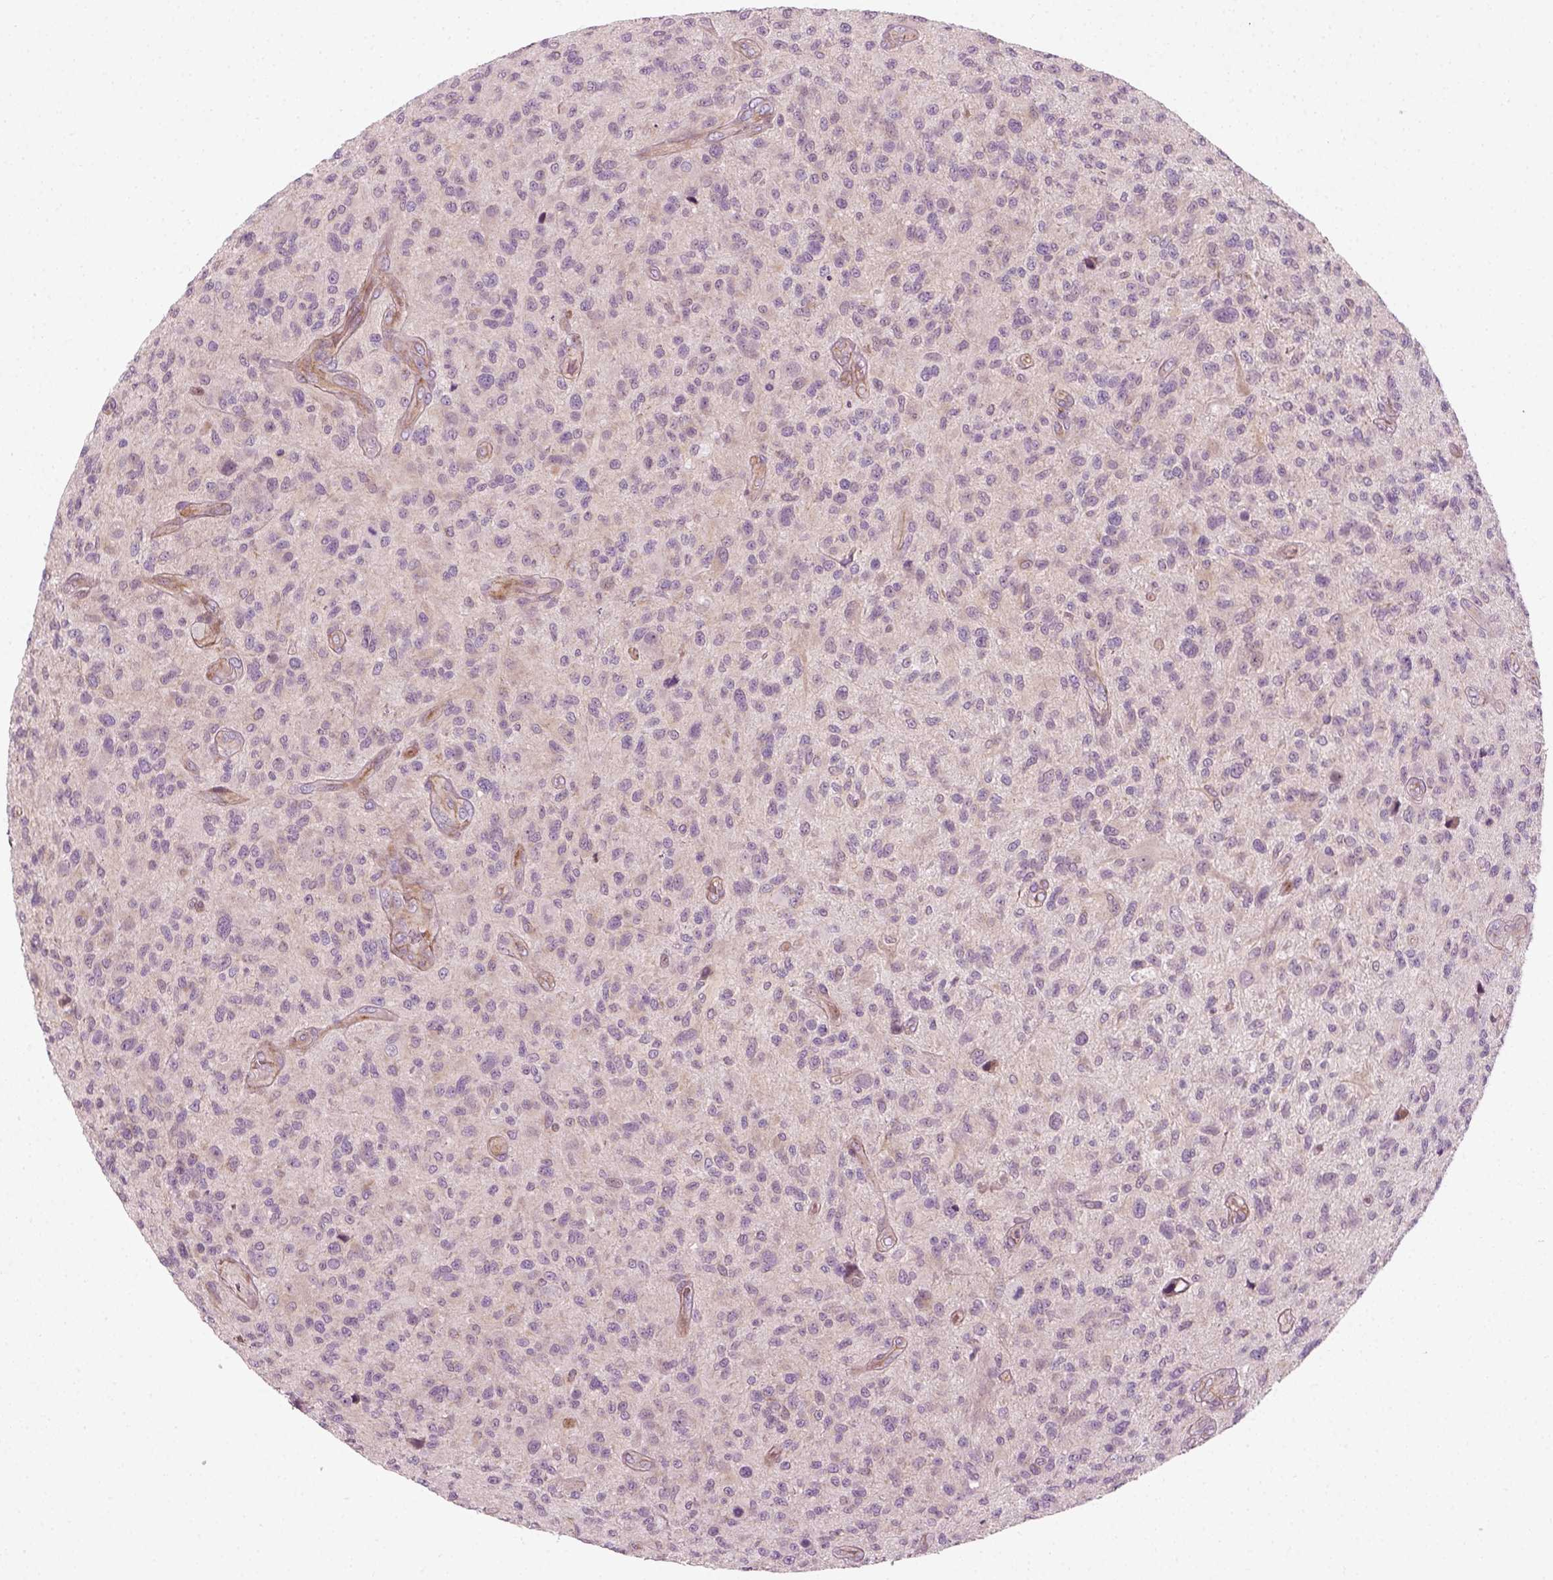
{"staining": {"intensity": "negative", "quantity": "none", "location": "none"}, "tissue": "glioma", "cell_type": "Tumor cells", "image_type": "cancer", "snomed": [{"axis": "morphology", "description": "Glioma, malignant, High grade"}, {"axis": "topography", "description": "Brain"}], "caption": "Immunohistochemistry histopathology image of neoplastic tissue: glioma stained with DAB (3,3'-diaminobenzidine) displays no significant protein staining in tumor cells.", "gene": "DNASE1L1", "patient": {"sex": "male", "age": 47}}